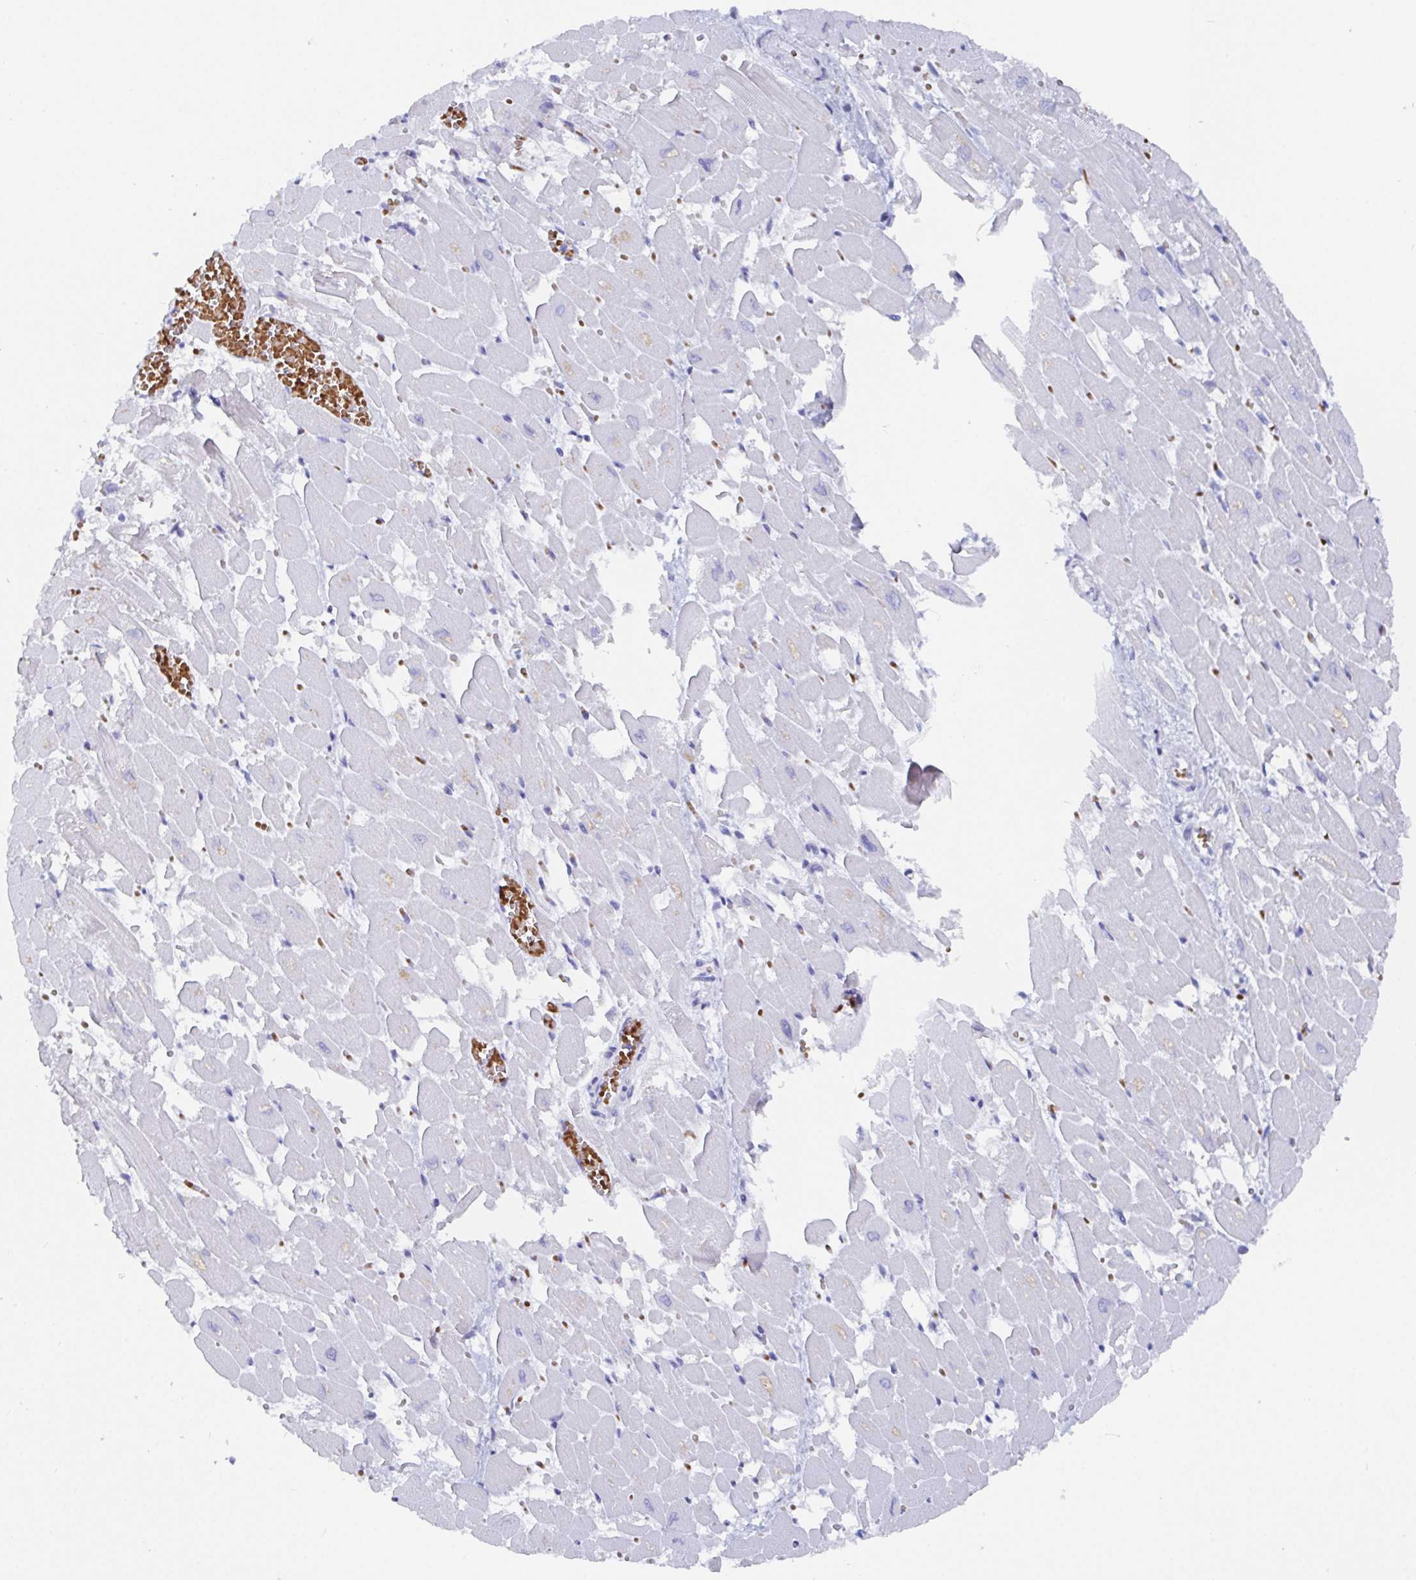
{"staining": {"intensity": "negative", "quantity": "none", "location": "none"}, "tissue": "heart muscle", "cell_type": "Cardiomyocytes", "image_type": "normal", "snomed": [{"axis": "morphology", "description": "Normal tissue, NOS"}, {"axis": "topography", "description": "Heart"}], "caption": "A high-resolution image shows immunohistochemistry staining of normal heart muscle, which reveals no significant positivity in cardiomyocytes.", "gene": "CLDN8", "patient": {"sex": "female", "age": 52}}